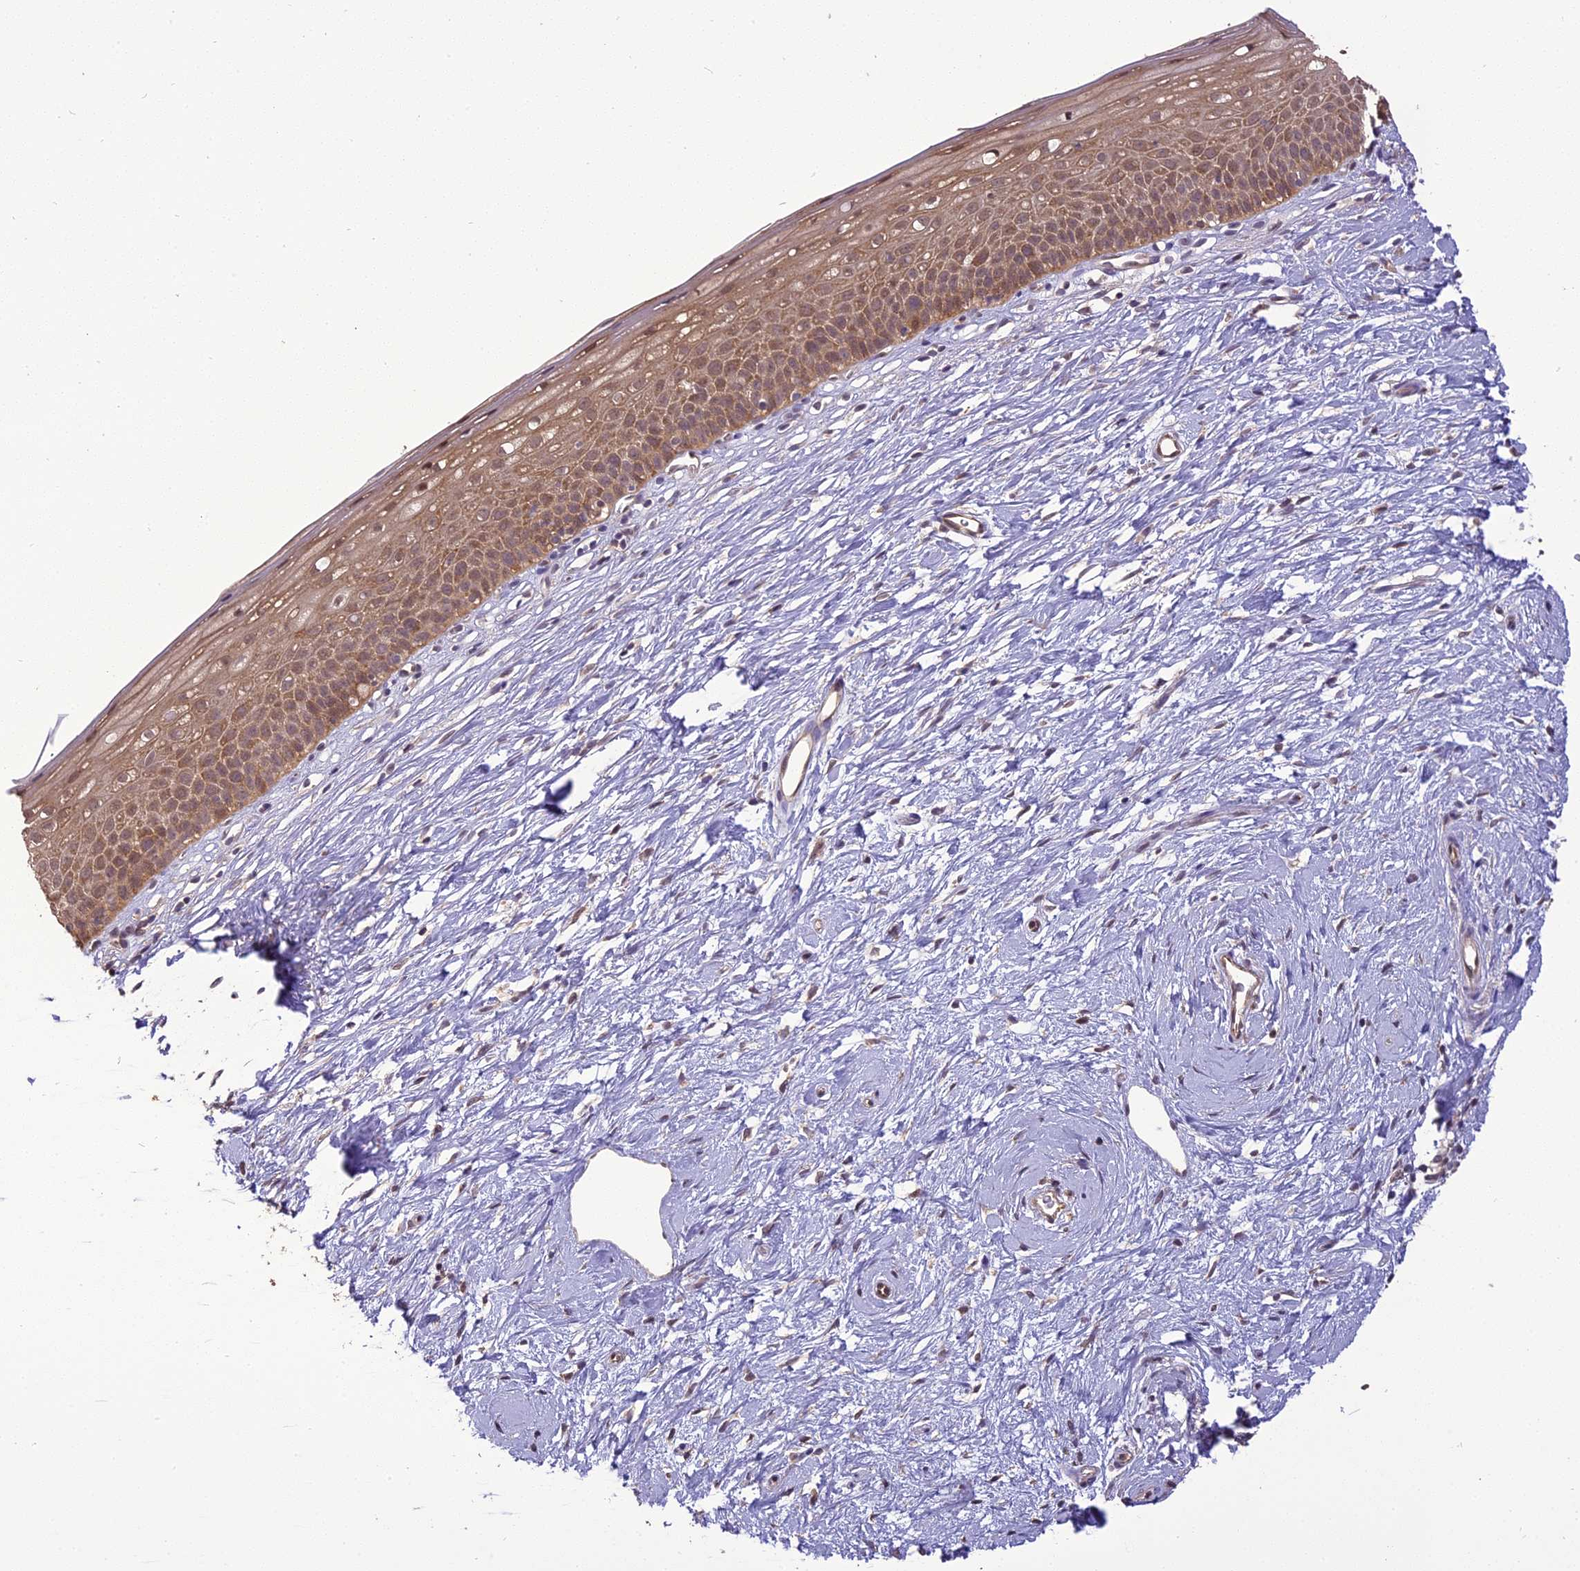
{"staining": {"intensity": "moderate", "quantity": ">75%", "location": "cytoplasmic/membranous,nuclear"}, "tissue": "cervix", "cell_type": "Glandular cells", "image_type": "normal", "snomed": [{"axis": "morphology", "description": "Normal tissue, NOS"}, {"axis": "topography", "description": "Cervix"}], "caption": "Protein expression analysis of normal cervix exhibits moderate cytoplasmic/membranous,nuclear positivity in approximately >75% of glandular cells.", "gene": "TIGD7", "patient": {"sex": "female", "age": 57}}